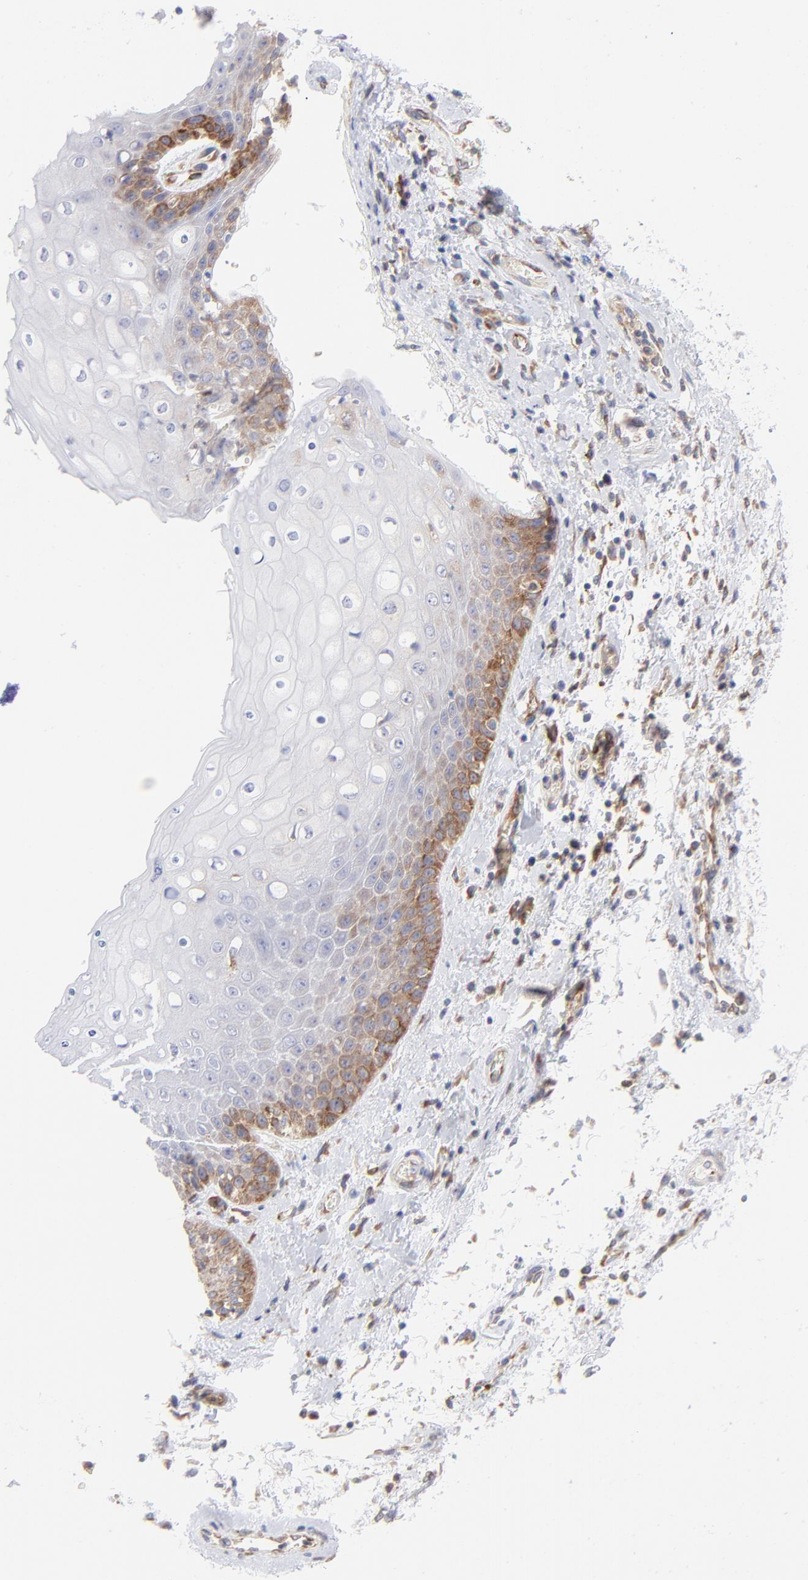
{"staining": {"intensity": "moderate", "quantity": "<25%", "location": "cytoplasmic/membranous"}, "tissue": "skin", "cell_type": "Epidermal cells", "image_type": "normal", "snomed": [{"axis": "morphology", "description": "Normal tissue, NOS"}, {"axis": "topography", "description": "Anal"}], "caption": "Protein expression analysis of normal human skin reveals moderate cytoplasmic/membranous staining in approximately <25% of epidermal cells. (DAB IHC with brightfield microscopy, high magnification).", "gene": "EIF2AK2", "patient": {"sex": "female", "age": 46}}